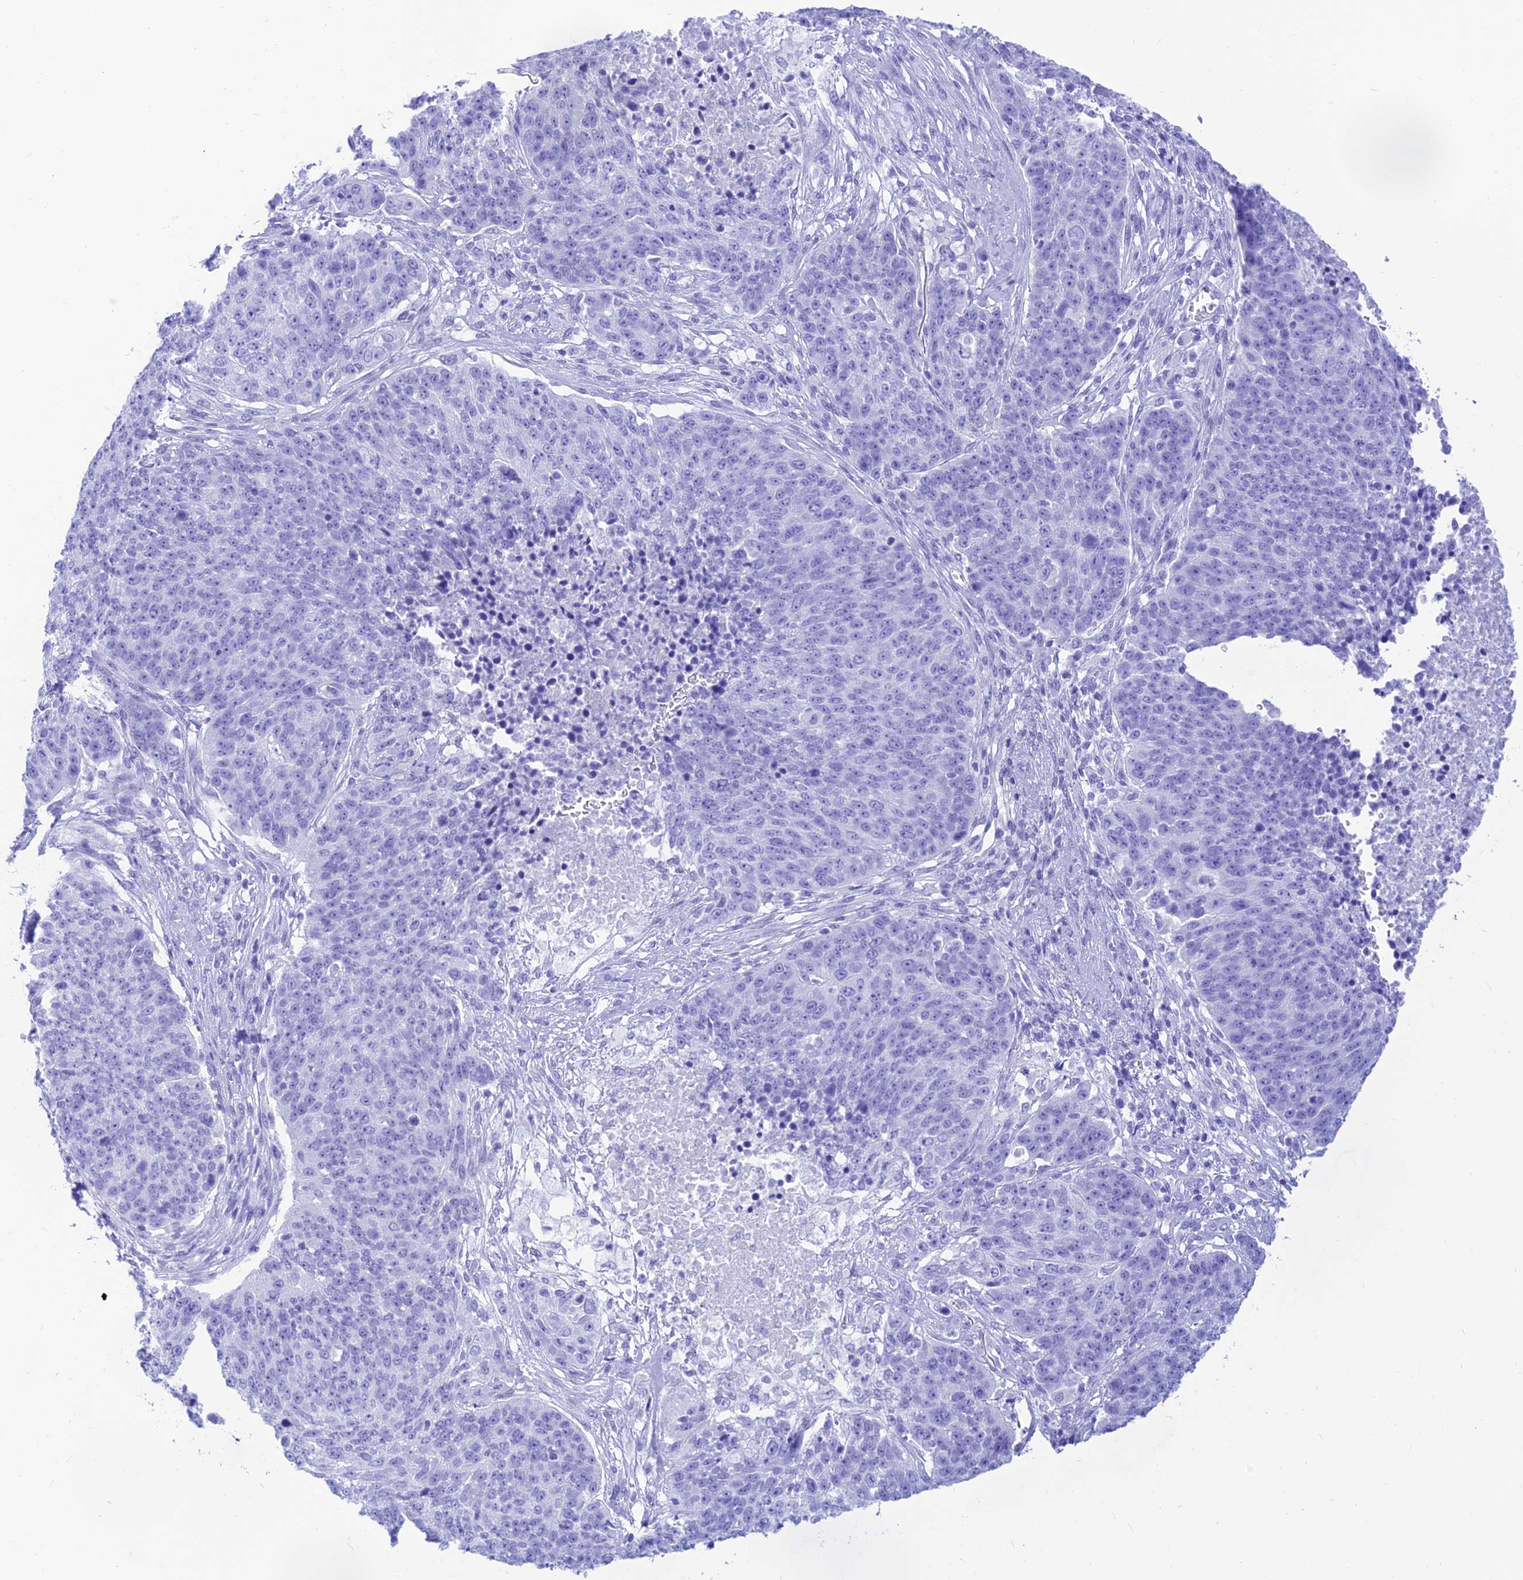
{"staining": {"intensity": "negative", "quantity": "none", "location": "none"}, "tissue": "lung cancer", "cell_type": "Tumor cells", "image_type": "cancer", "snomed": [{"axis": "morphology", "description": "Normal tissue, NOS"}, {"axis": "morphology", "description": "Squamous cell carcinoma, NOS"}, {"axis": "topography", "description": "Lymph node"}, {"axis": "topography", "description": "Lung"}], "caption": "This is a micrograph of immunohistochemistry (IHC) staining of squamous cell carcinoma (lung), which shows no staining in tumor cells.", "gene": "PRNP", "patient": {"sex": "male", "age": 66}}